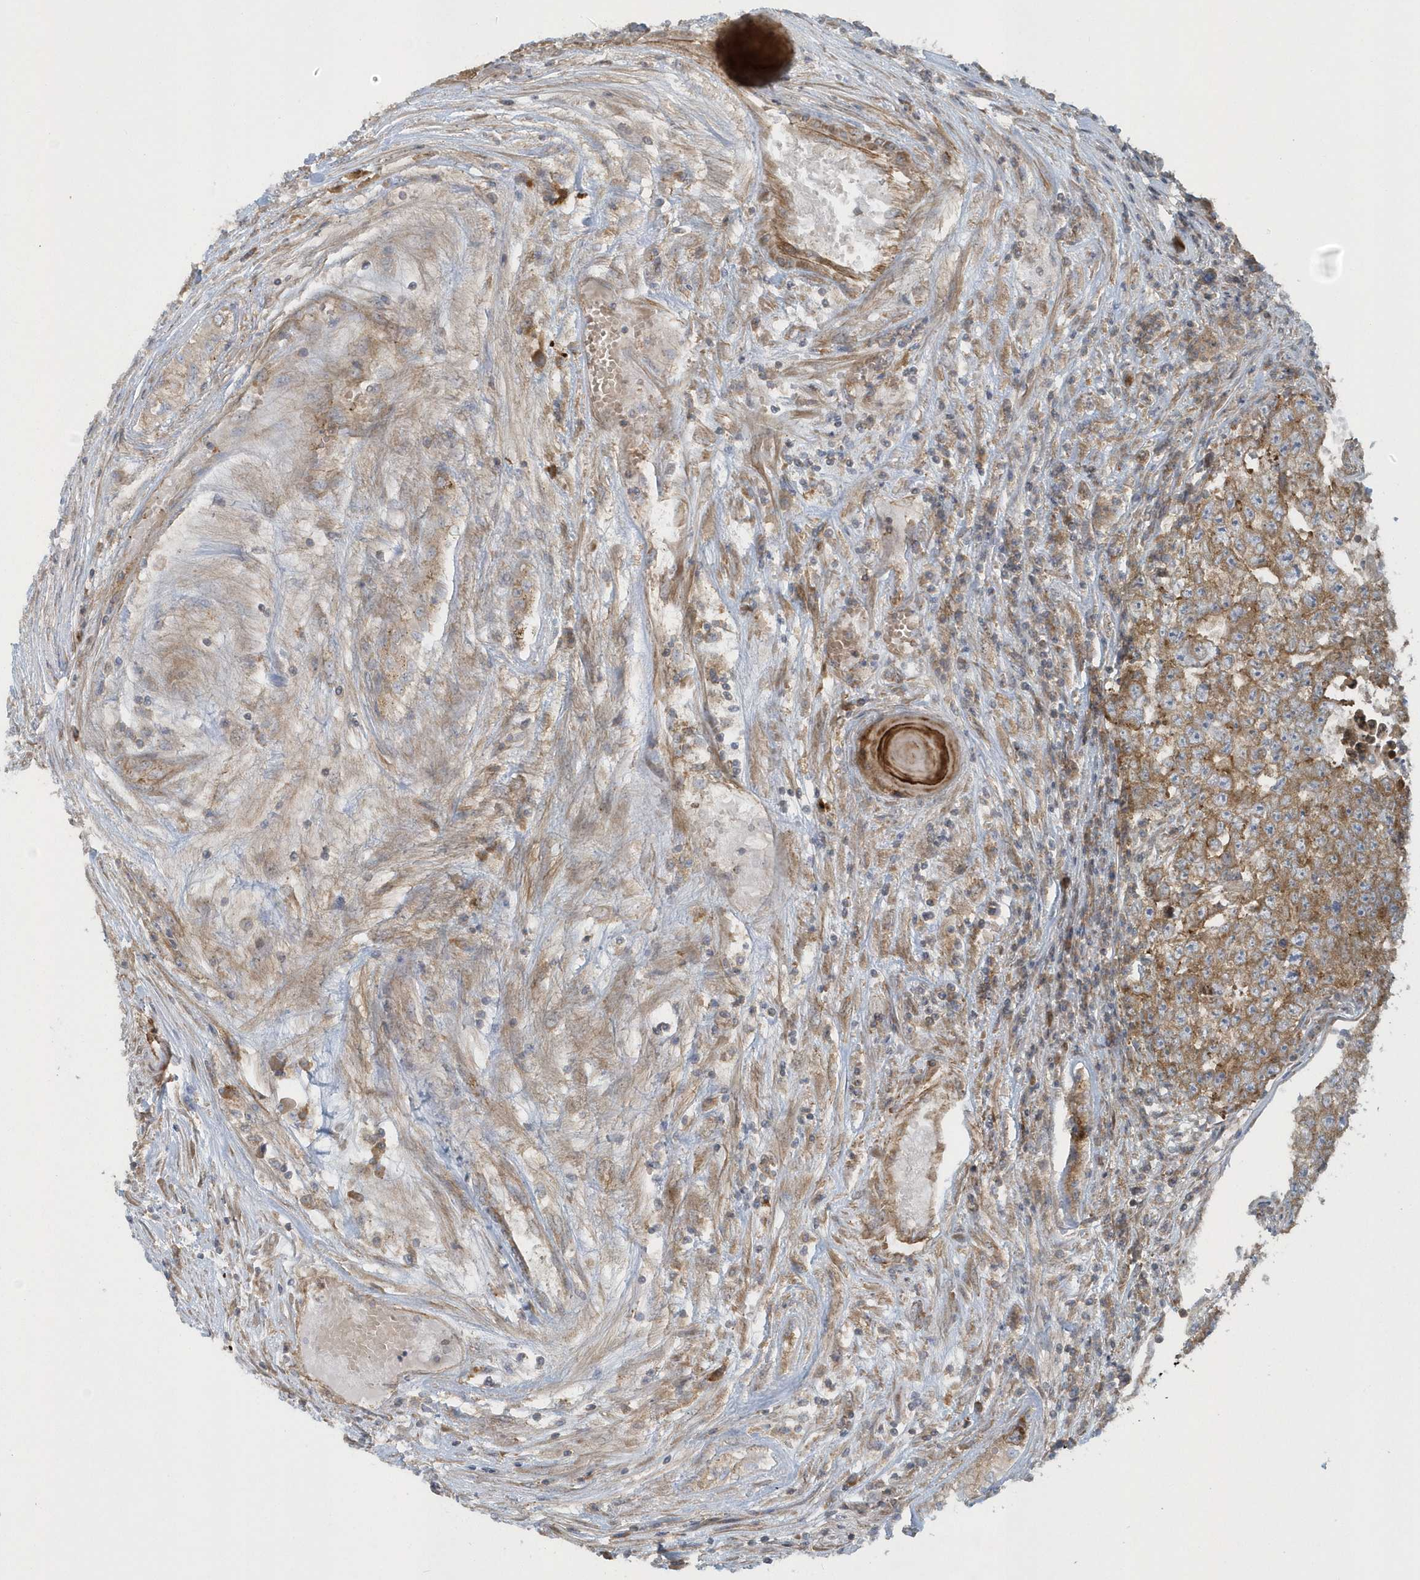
{"staining": {"intensity": "moderate", "quantity": ">75%", "location": "cytoplasmic/membranous"}, "tissue": "testis cancer", "cell_type": "Tumor cells", "image_type": "cancer", "snomed": [{"axis": "morphology", "description": "Carcinoma, Embryonal, NOS"}, {"axis": "topography", "description": "Testis"}], "caption": "Human embryonal carcinoma (testis) stained with a protein marker displays moderate staining in tumor cells.", "gene": "CNOT10", "patient": {"sex": "male", "age": 25}}